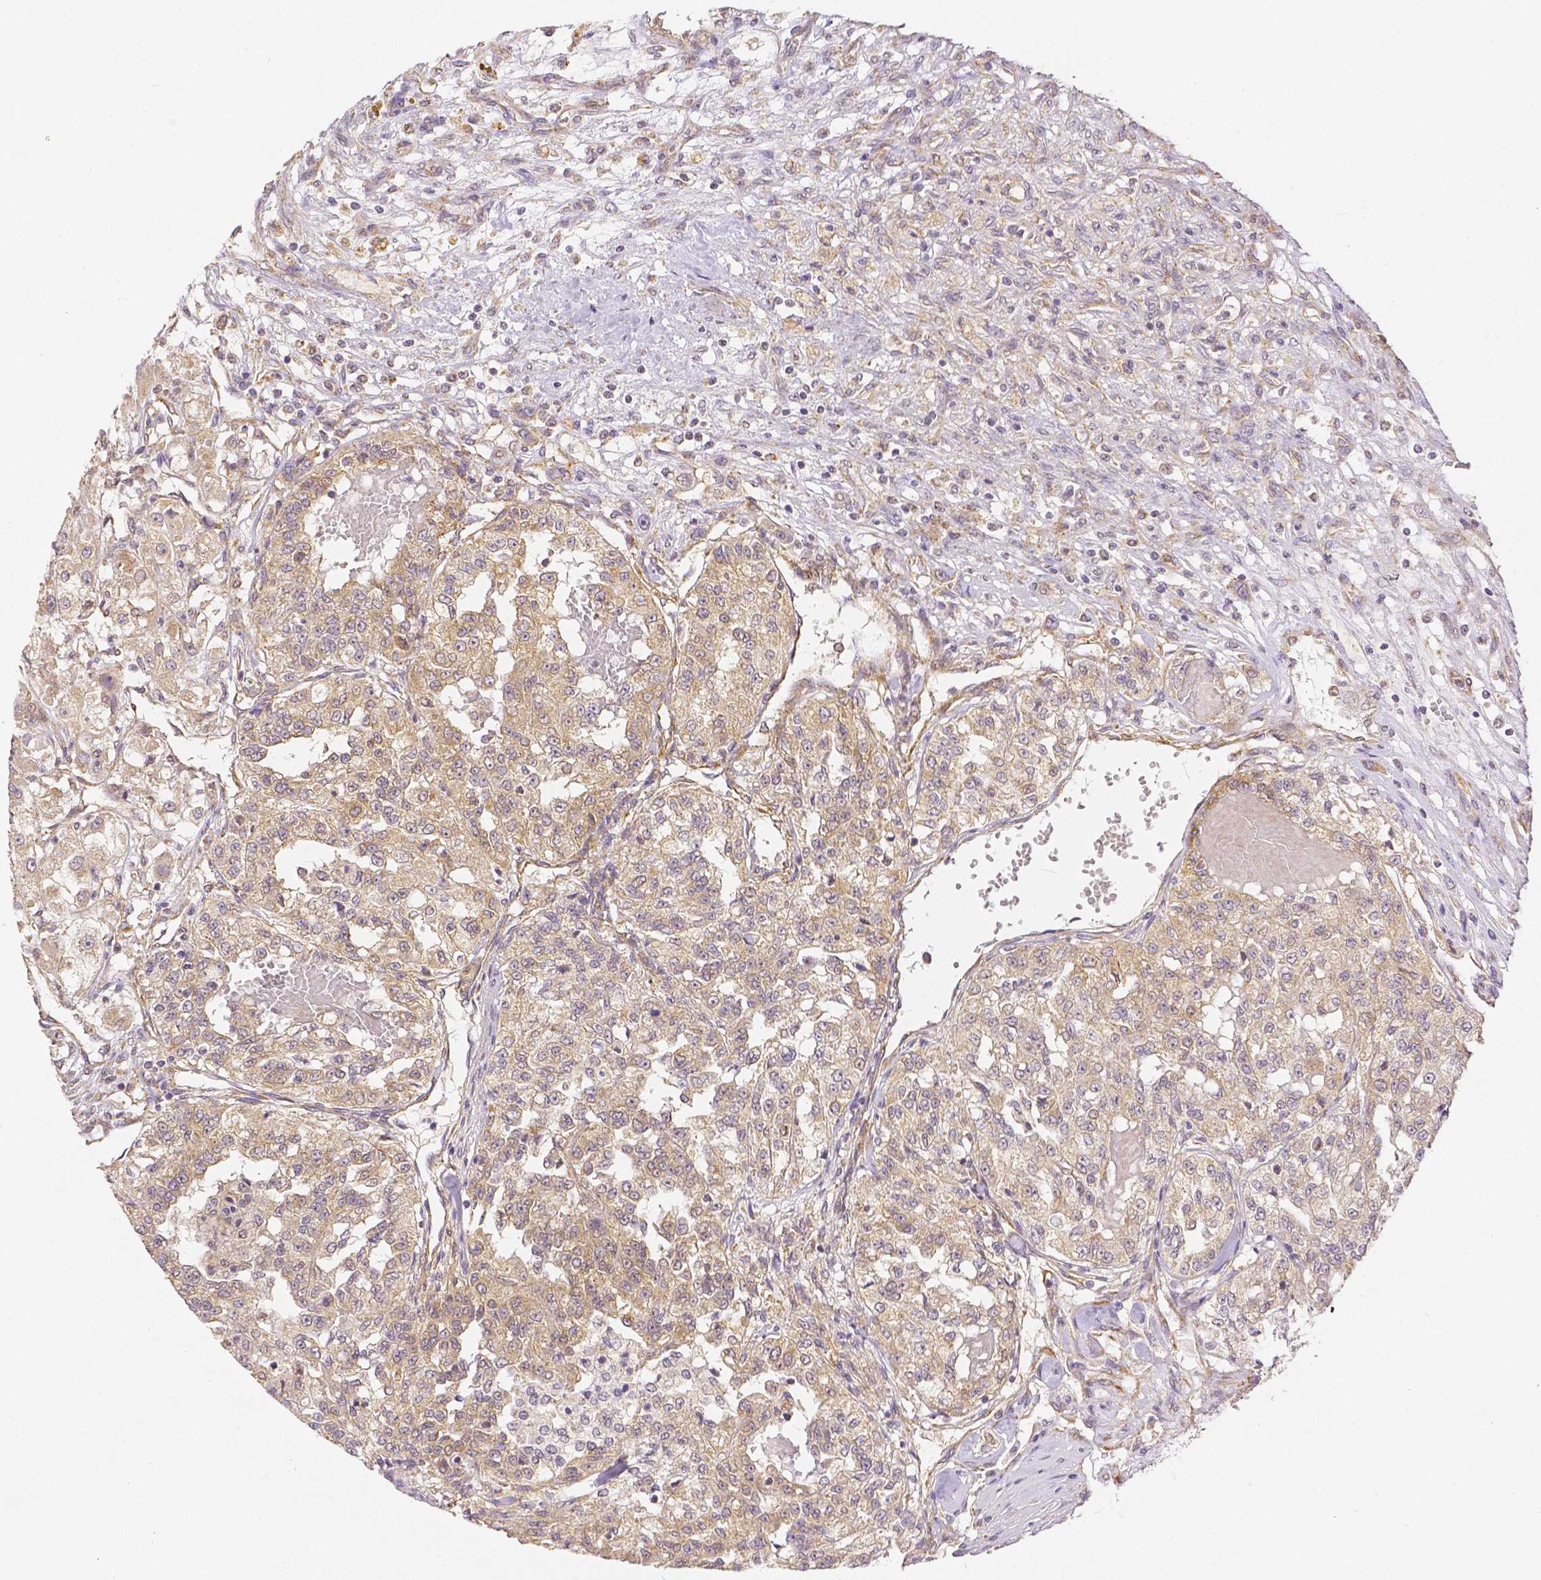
{"staining": {"intensity": "moderate", "quantity": ">75%", "location": "cytoplasmic/membranous"}, "tissue": "renal cancer", "cell_type": "Tumor cells", "image_type": "cancer", "snomed": [{"axis": "morphology", "description": "Adenocarcinoma, NOS"}, {"axis": "topography", "description": "Kidney"}], "caption": "Renal cancer stained for a protein reveals moderate cytoplasmic/membranous positivity in tumor cells.", "gene": "RHOT1", "patient": {"sex": "female", "age": 63}}